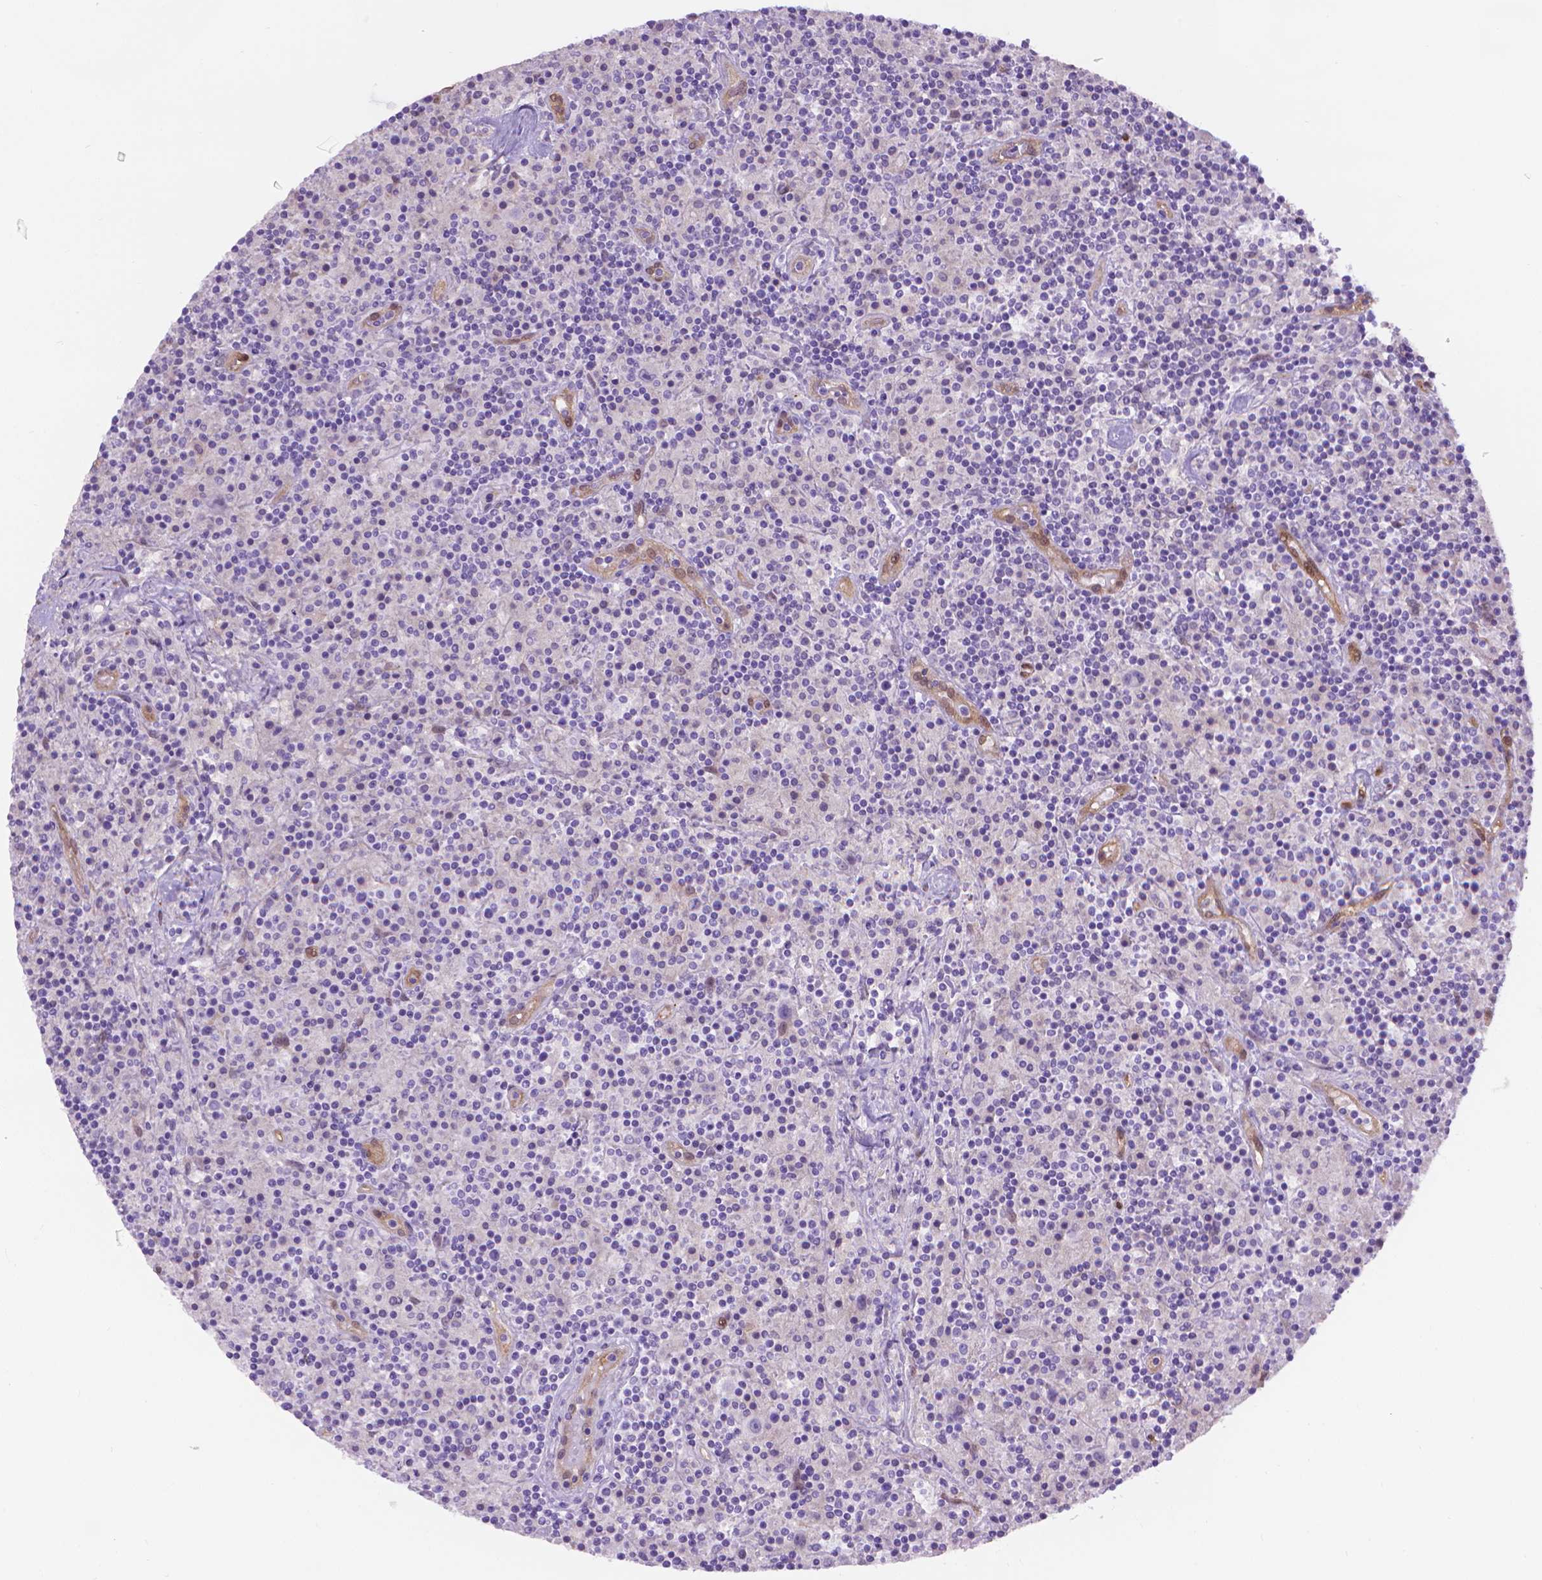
{"staining": {"intensity": "negative", "quantity": "none", "location": "none"}, "tissue": "lymphoma", "cell_type": "Tumor cells", "image_type": "cancer", "snomed": [{"axis": "morphology", "description": "Hodgkin's disease, NOS"}, {"axis": "topography", "description": "Lymph node"}], "caption": "Lymphoma was stained to show a protein in brown. There is no significant positivity in tumor cells.", "gene": "CLIC4", "patient": {"sex": "male", "age": 70}}